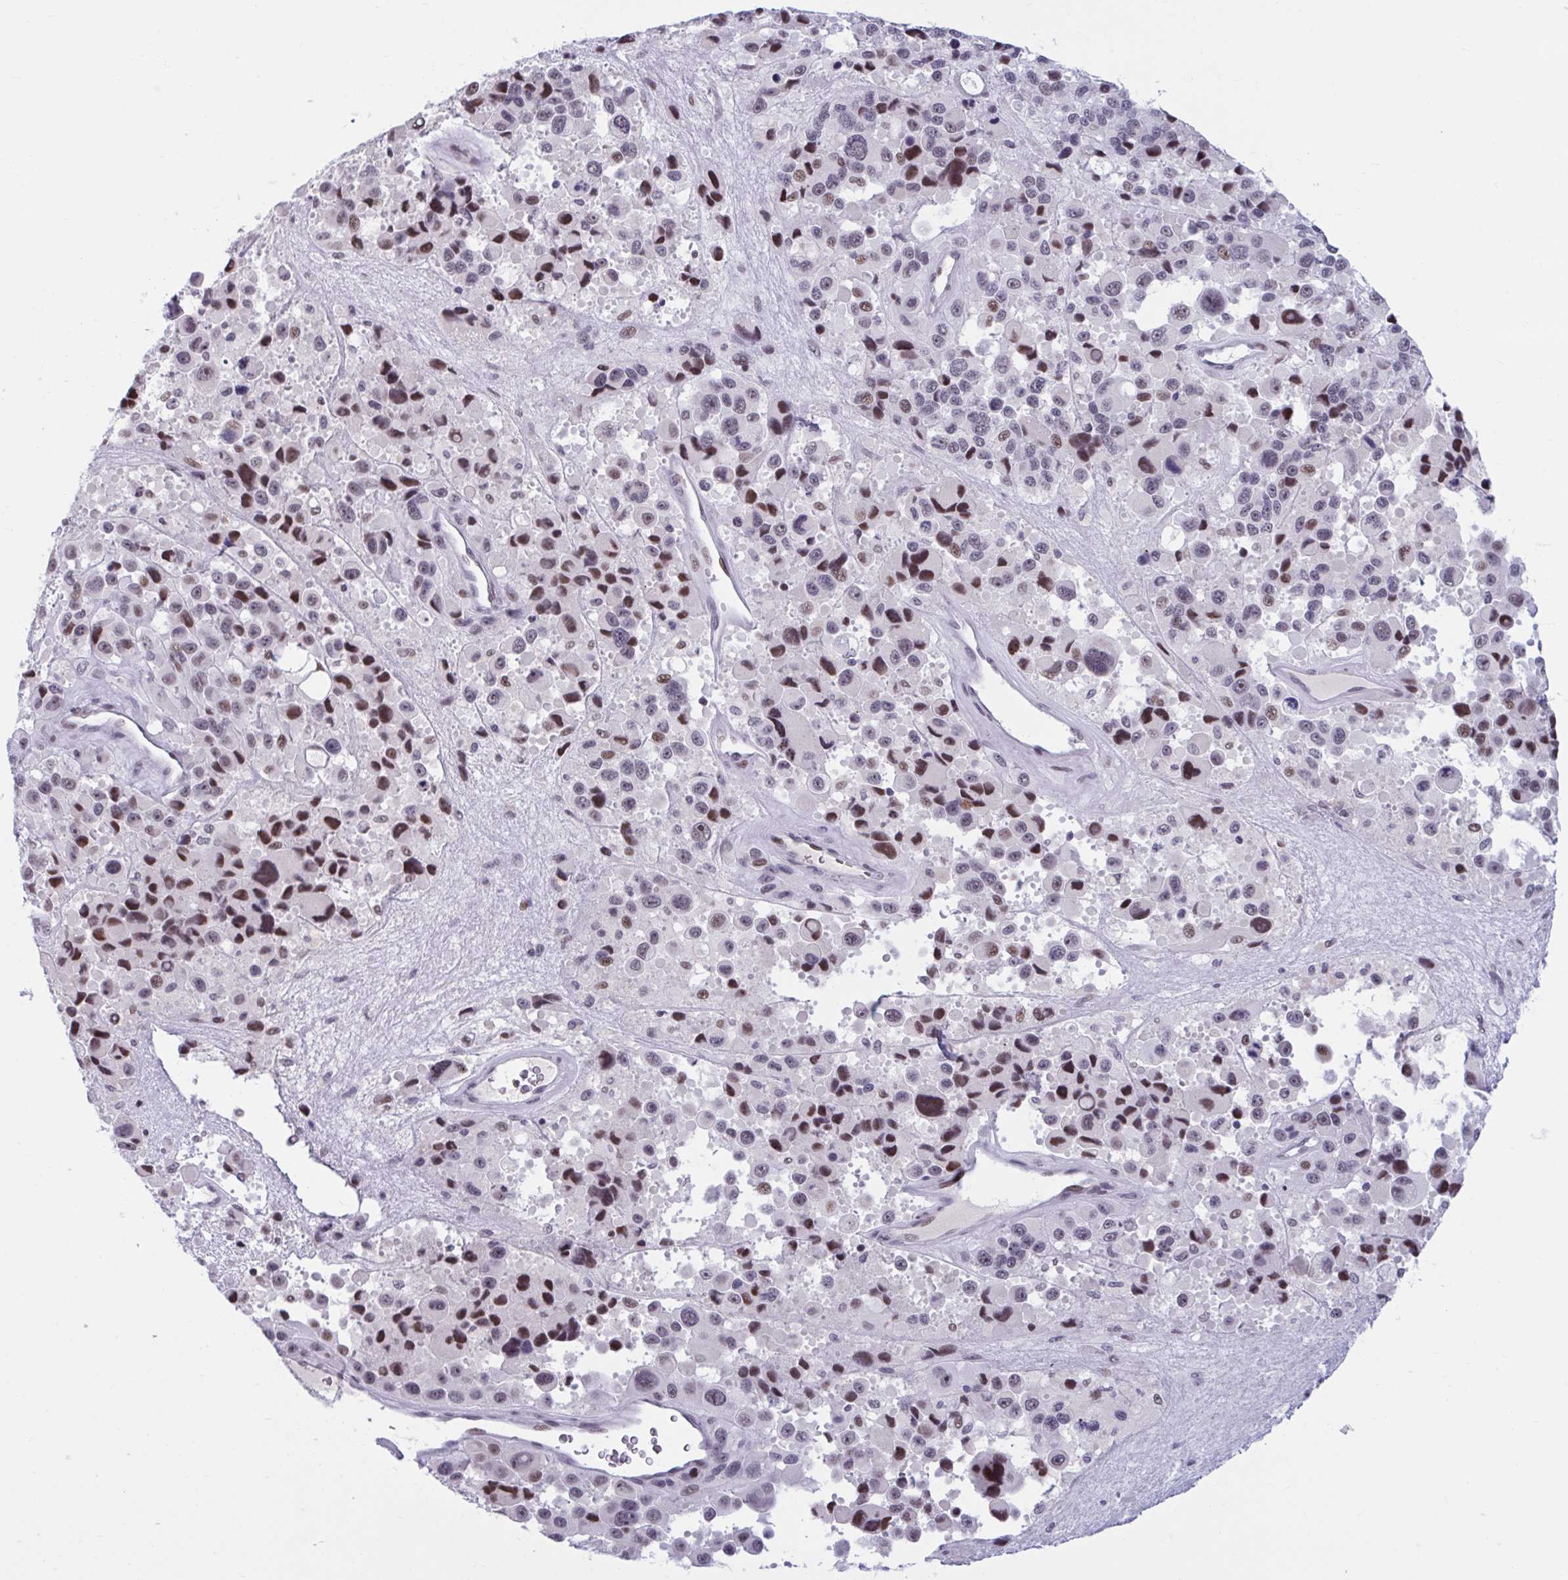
{"staining": {"intensity": "moderate", "quantity": "25%-75%", "location": "nuclear"}, "tissue": "melanoma", "cell_type": "Tumor cells", "image_type": "cancer", "snomed": [{"axis": "morphology", "description": "Malignant melanoma, Metastatic site"}, {"axis": "topography", "description": "Lymph node"}], "caption": "Melanoma tissue displays moderate nuclear staining in about 25%-75% of tumor cells, visualized by immunohistochemistry. (DAB IHC, brown staining for protein, blue staining for nuclei).", "gene": "HSD17B6", "patient": {"sex": "female", "age": 65}}